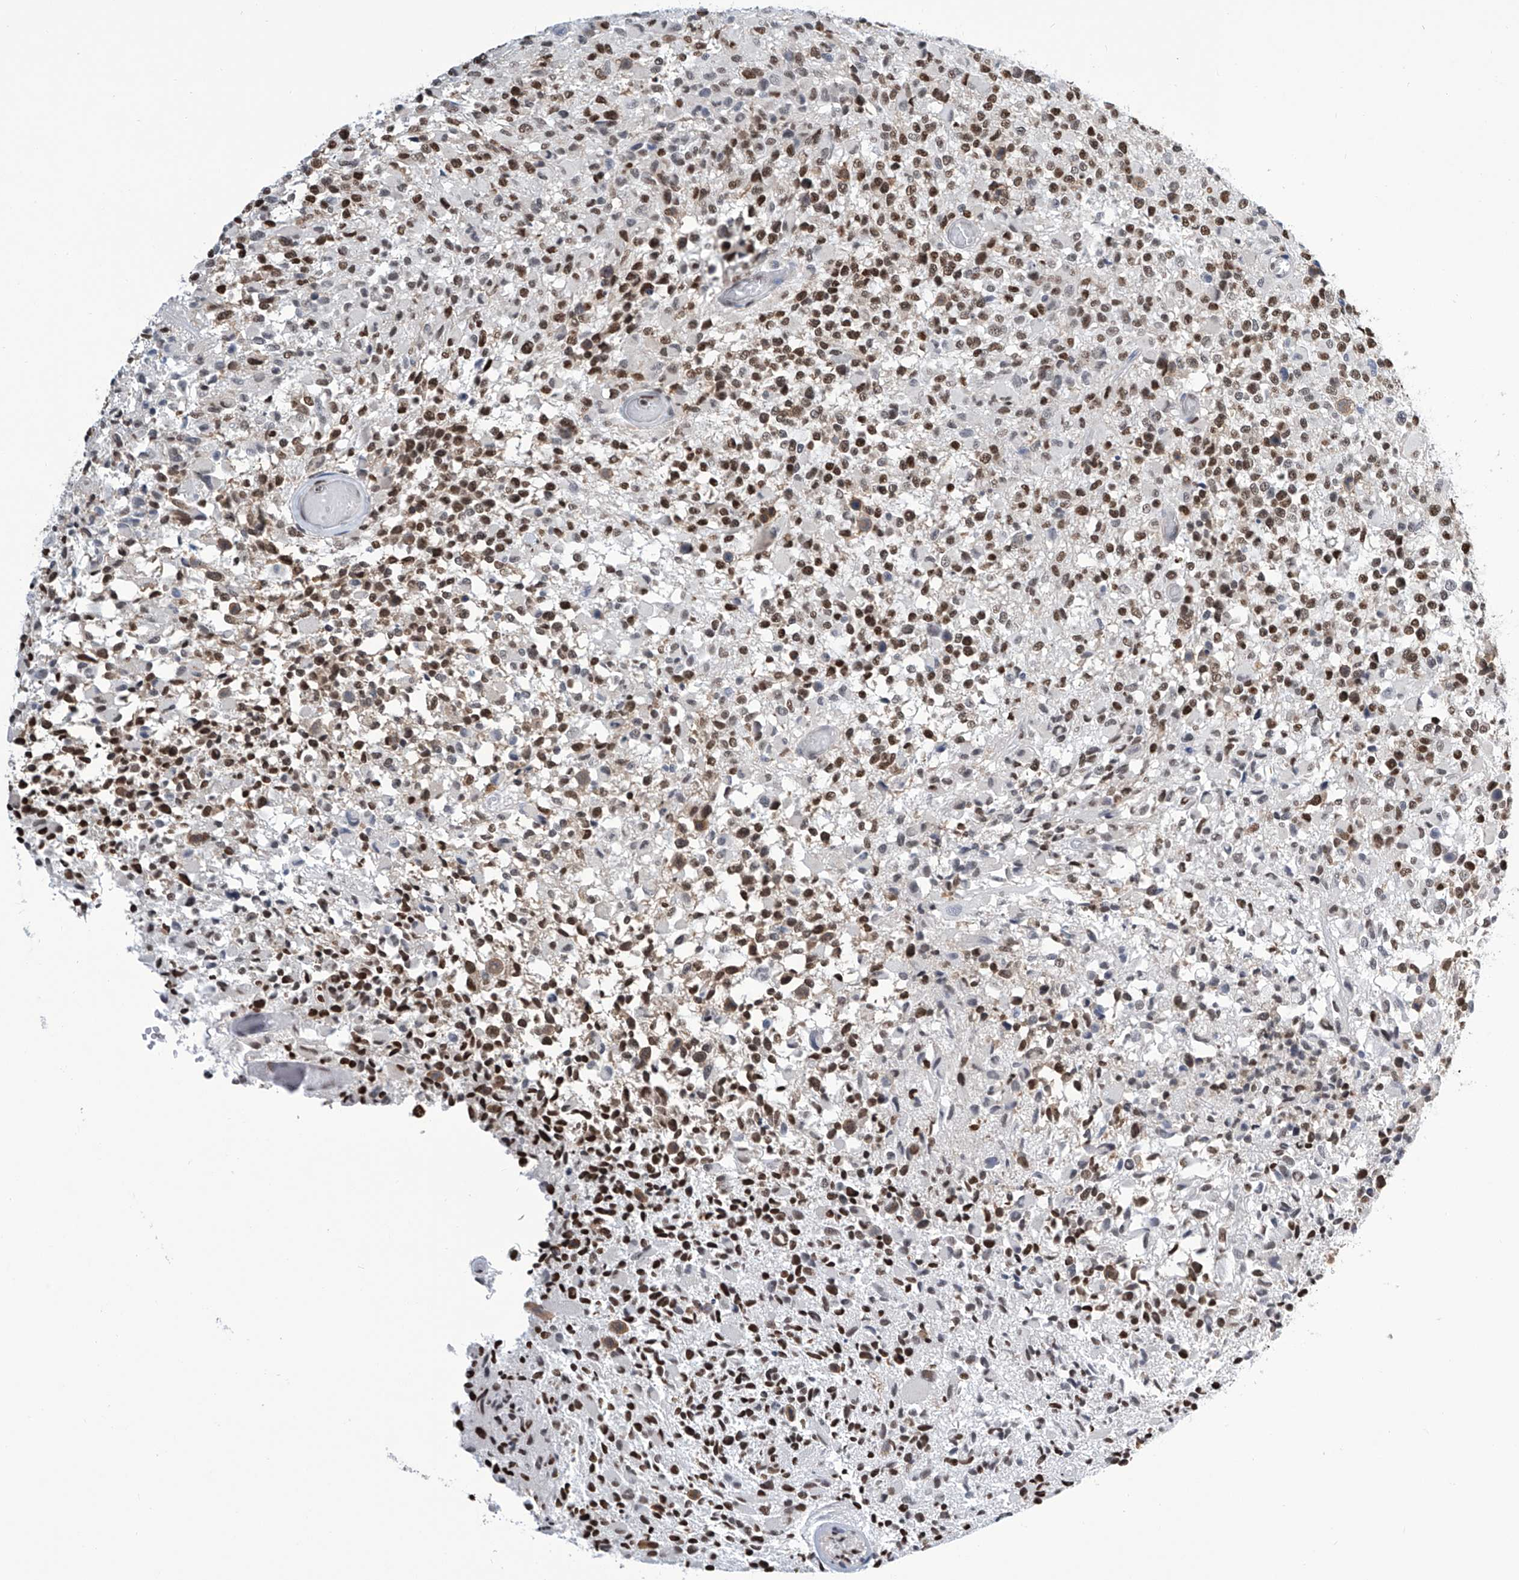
{"staining": {"intensity": "strong", "quantity": ">75%", "location": "nuclear"}, "tissue": "glioma", "cell_type": "Tumor cells", "image_type": "cancer", "snomed": [{"axis": "morphology", "description": "Glioma, malignant, High grade"}, {"axis": "morphology", "description": "Glioblastoma, NOS"}, {"axis": "topography", "description": "Brain"}], "caption": "A photomicrograph of high-grade glioma (malignant) stained for a protein displays strong nuclear brown staining in tumor cells.", "gene": "SREBF2", "patient": {"sex": "male", "age": 60}}